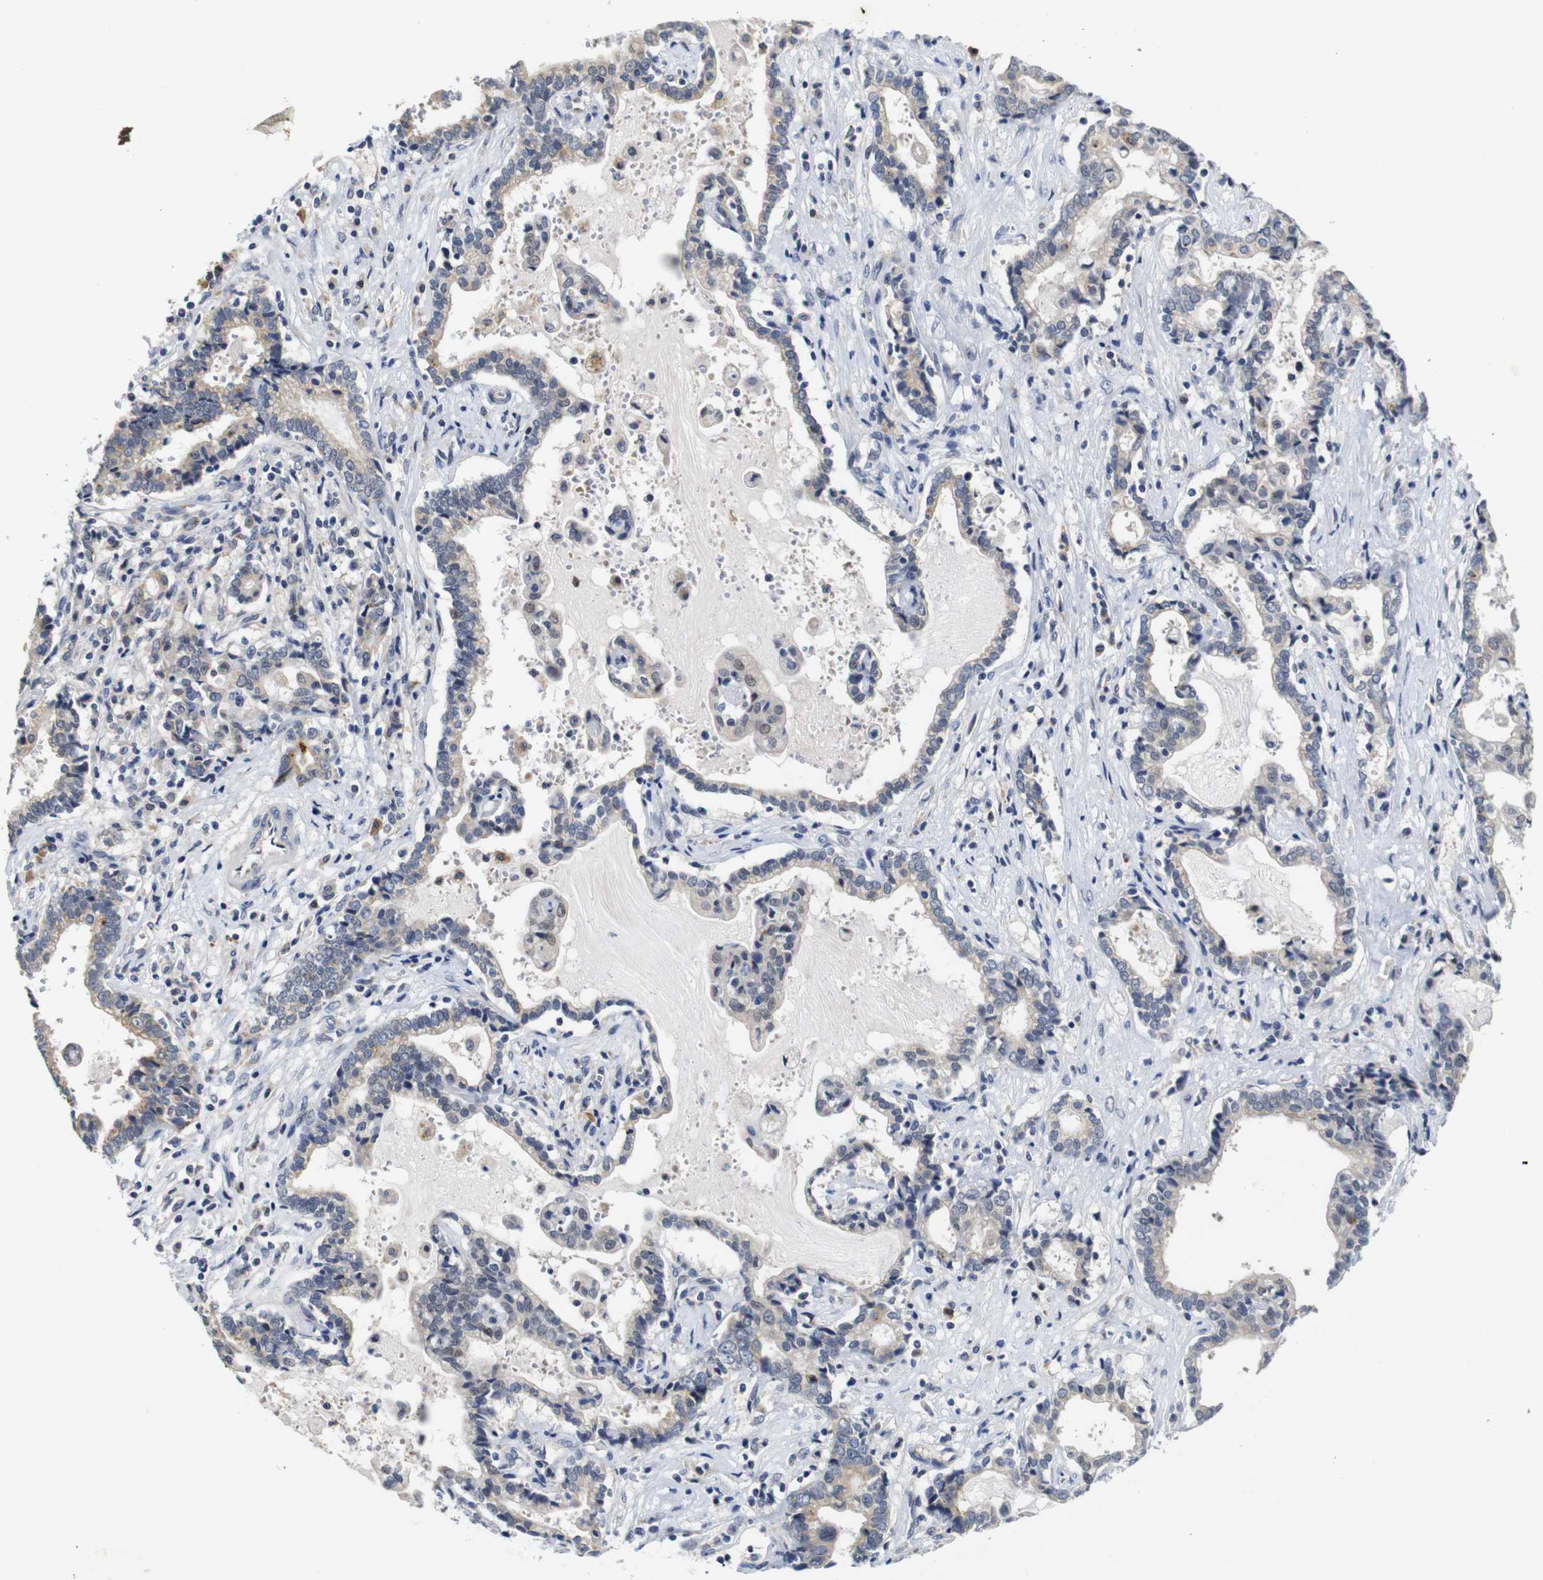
{"staining": {"intensity": "weak", "quantity": "<25%", "location": "cytoplasmic/membranous"}, "tissue": "liver cancer", "cell_type": "Tumor cells", "image_type": "cancer", "snomed": [{"axis": "morphology", "description": "Cholangiocarcinoma"}, {"axis": "topography", "description": "Liver"}], "caption": "Cholangiocarcinoma (liver) was stained to show a protein in brown. There is no significant positivity in tumor cells.", "gene": "FURIN", "patient": {"sex": "male", "age": 57}}